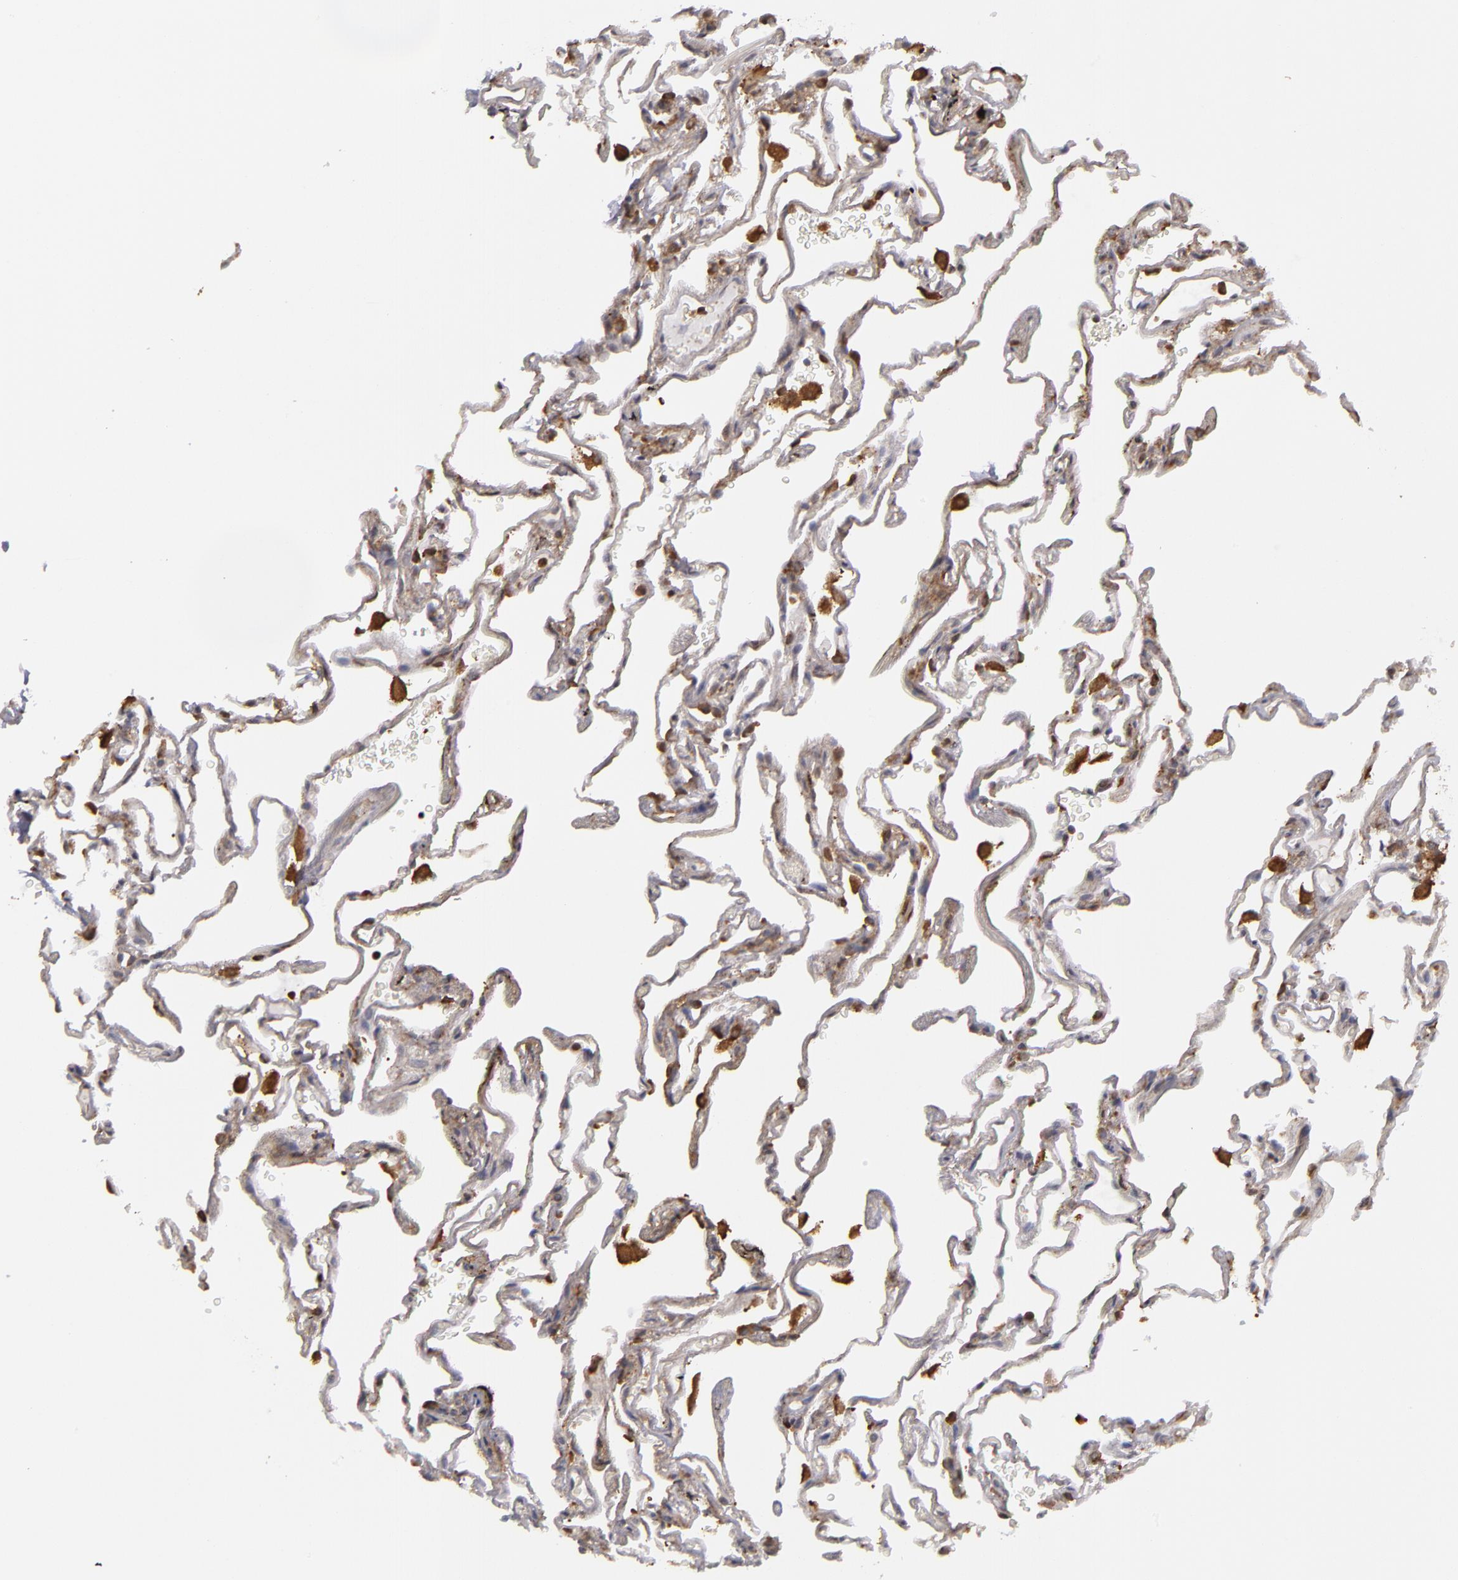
{"staining": {"intensity": "strong", "quantity": ">75%", "location": "cytoplasmic/membranous"}, "tissue": "lung", "cell_type": "Alveolar cells", "image_type": "normal", "snomed": [{"axis": "morphology", "description": "Normal tissue, NOS"}, {"axis": "morphology", "description": "Inflammation, NOS"}, {"axis": "topography", "description": "Lung"}], "caption": "This is a histology image of immunohistochemistry (IHC) staining of normal lung, which shows strong positivity in the cytoplasmic/membranous of alveolar cells.", "gene": "MTHFD1", "patient": {"sex": "male", "age": 69}}